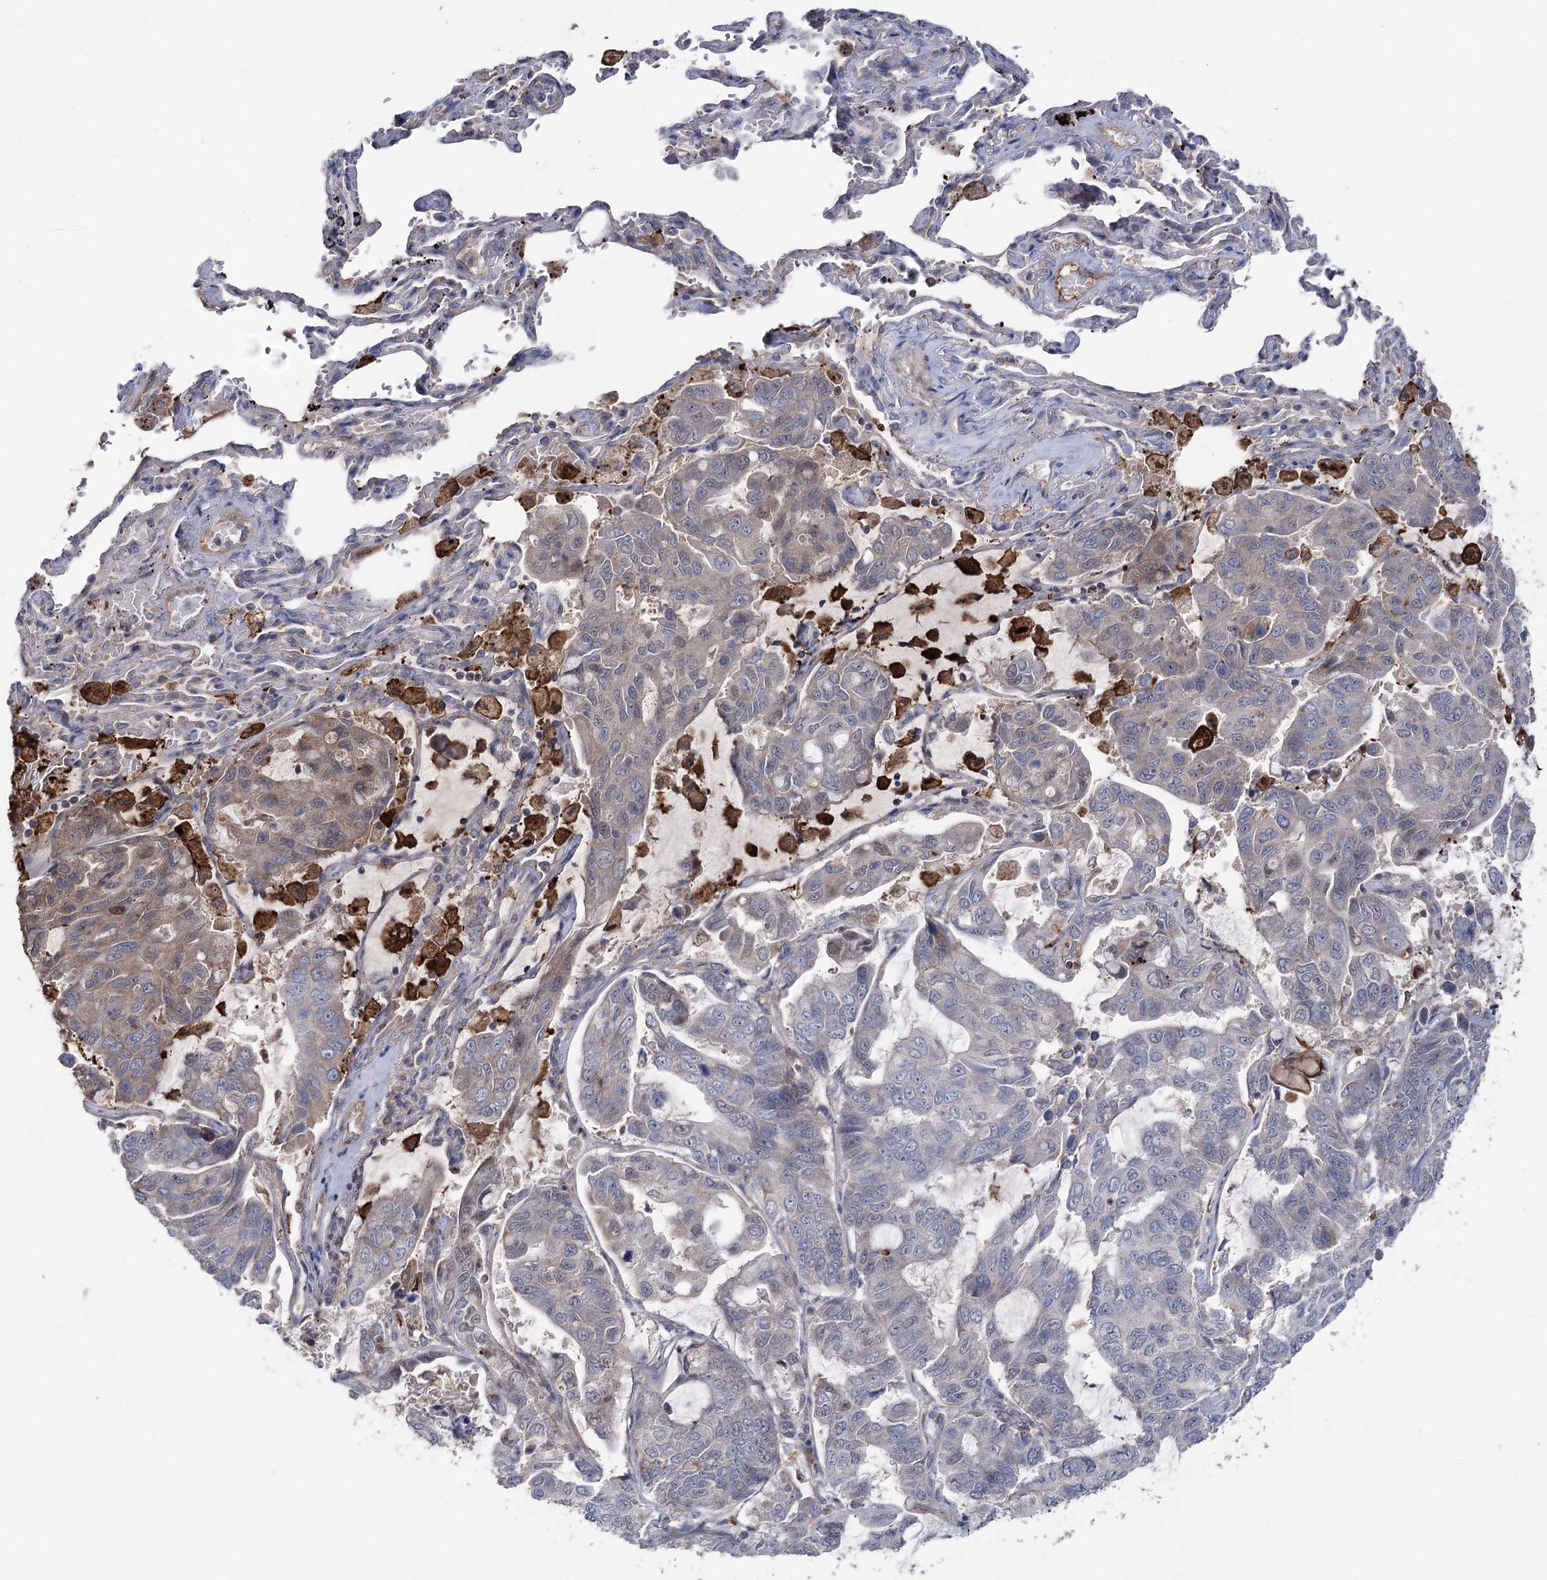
{"staining": {"intensity": "weak", "quantity": "<25%", "location": "cytoplasmic/membranous"}, "tissue": "lung cancer", "cell_type": "Tumor cells", "image_type": "cancer", "snomed": [{"axis": "morphology", "description": "Adenocarcinoma, NOS"}, {"axis": "topography", "description": "Lung"}], "caption": "This is an IHC micrograph of human lung cancer (adenocarcinoma). There is no positivity in tumor cells.", "gene": "OTUD1", "patient": {"sex": "male", "age": 64}}